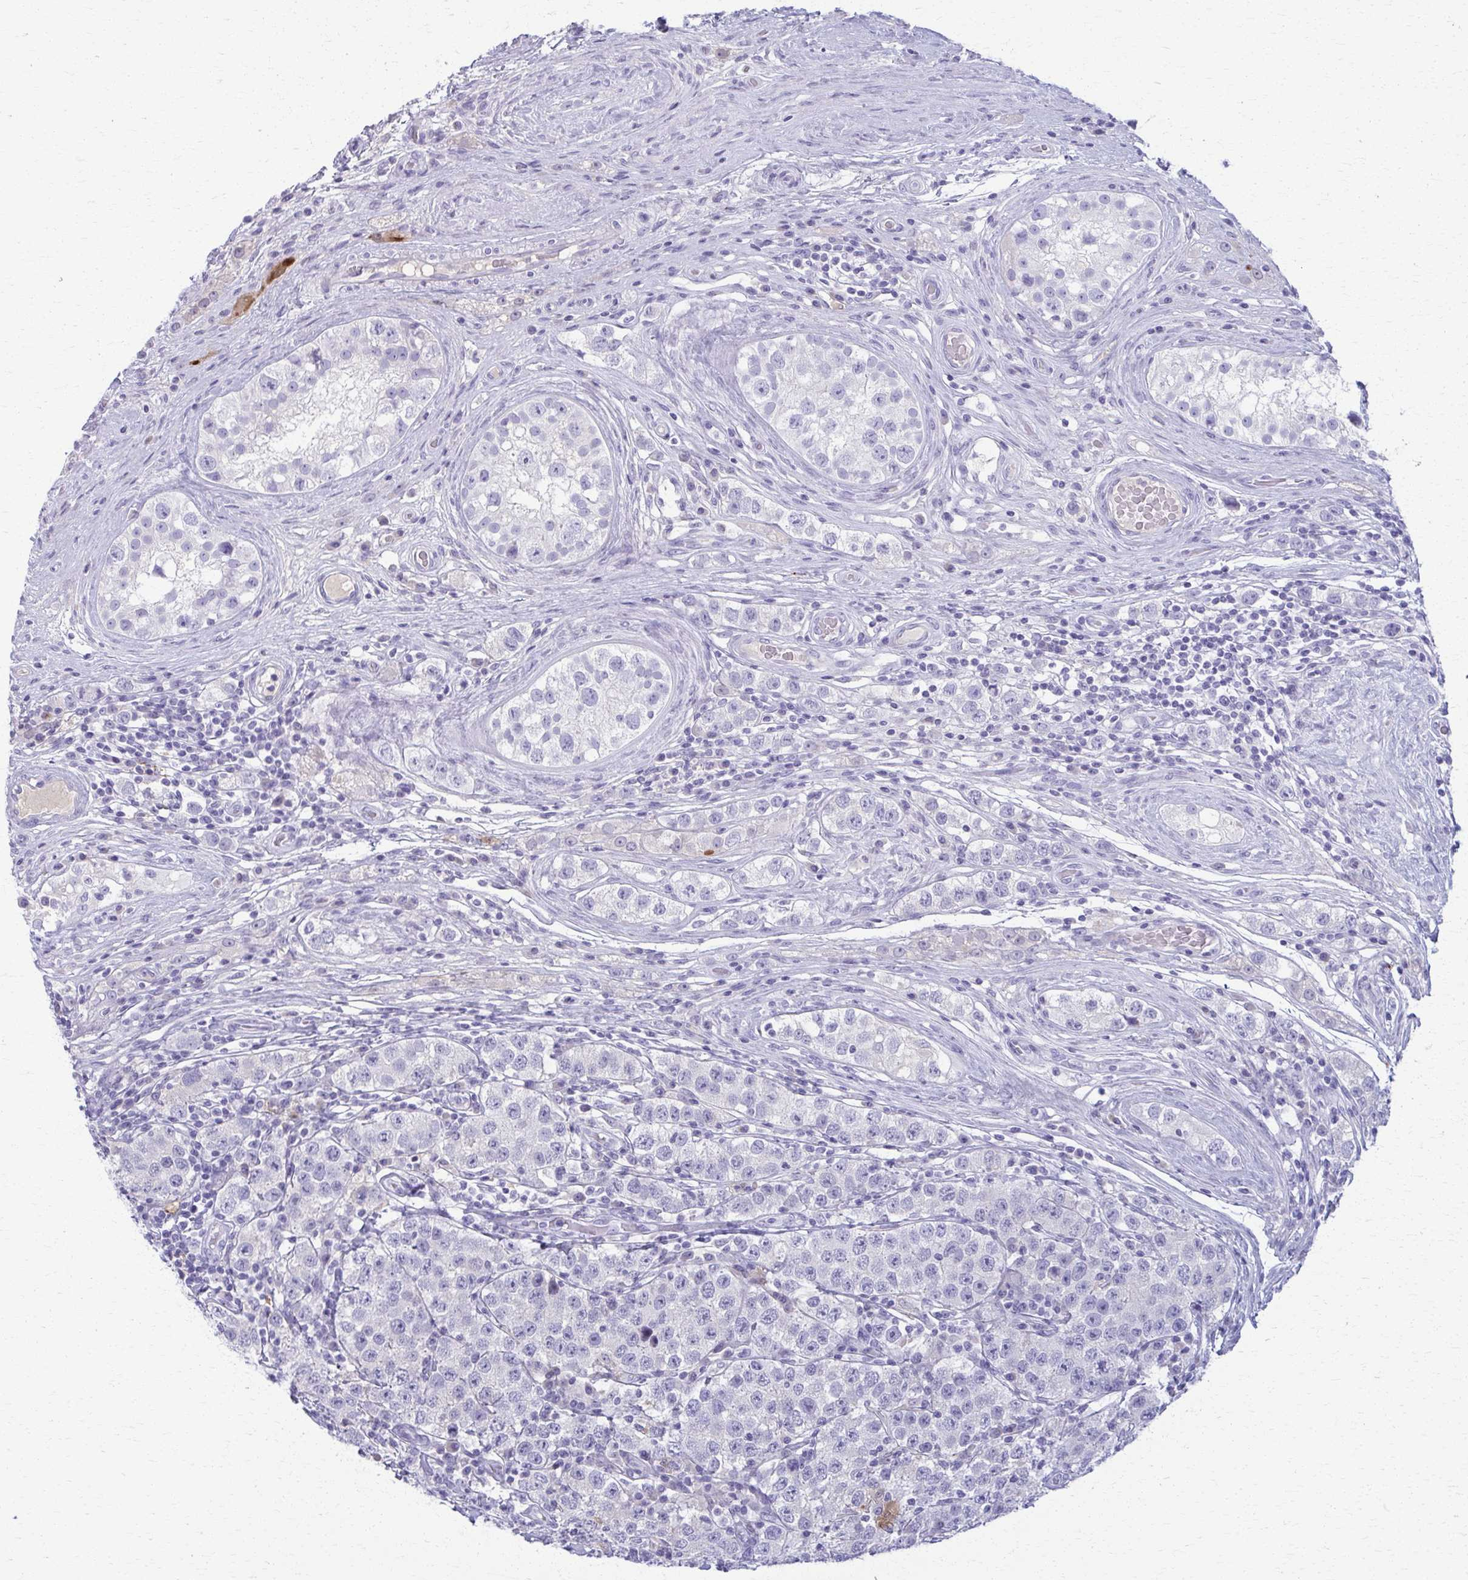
{"staining": {"intensity": "negative", "quantity": "none", "location": "none"}, "tissue": "testis cancer", "cell_type": "Tumor cells", "image_type": "cancer", "snomed": [{"axis": "morphology", "description": "Seminoma, NOS"}, {"axis": "topography", "description": "Testis"}], "caption": "A micrograph of human seminoma (testis) is negative for staining in tumor cells. (IHC, brightfield microscopy, high magnification).", "gene": "OR4M1", "patient": {"sex": "male", "age": 34}}